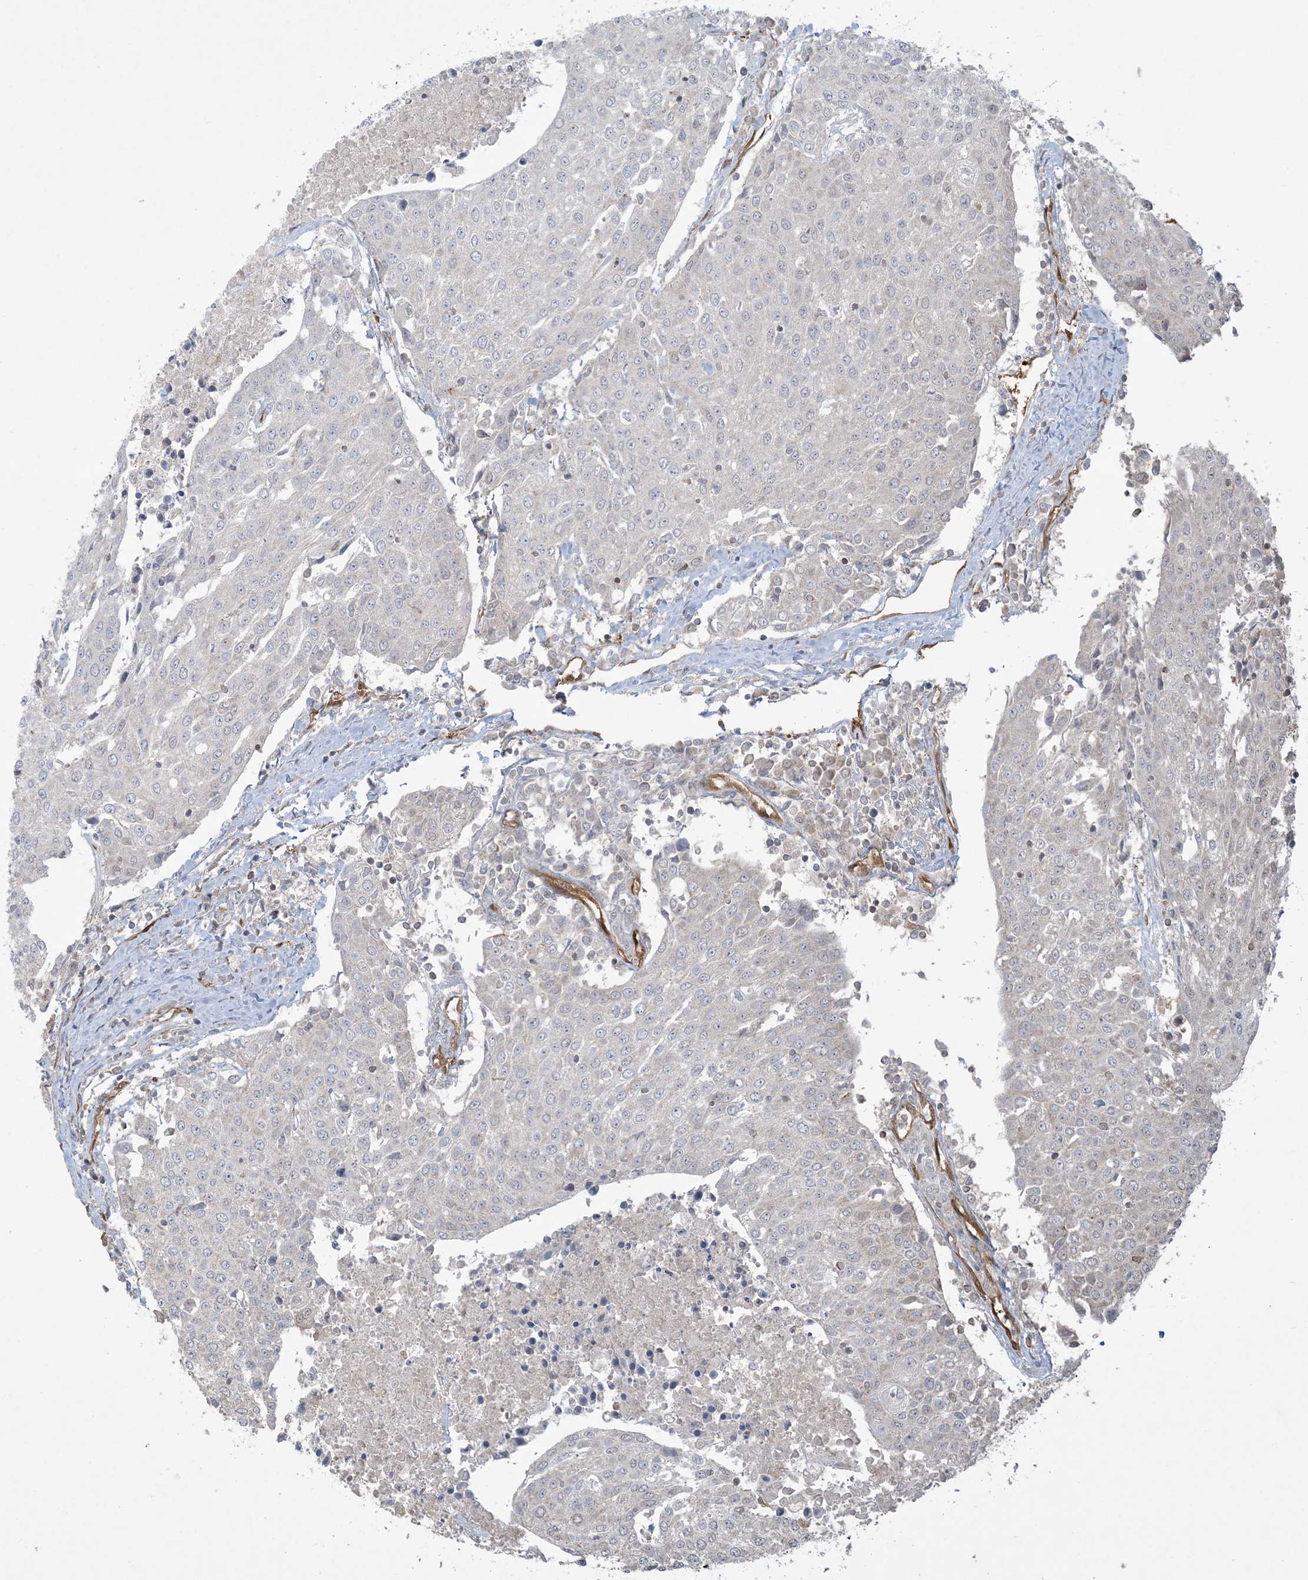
{"staining": {"intensity": "negative", "quantity": "none", "location": "none"}, "tissue": "urothelial cancer", "cell_type": "Tumor cells", "image_type": "cancer", "snomed": [{"axis": "morphology", "description": "Urothelial carcinoma, High grade"}, {"axis": "topography", "description": "Urinary bladder"}], "caption": "High-grade urothelial carcinoma was stained to show a protein in brown. There is no significant positivity in tumor cells.", "gene": "PPM1F", "patient": {"sex": "female", "age": 85}}